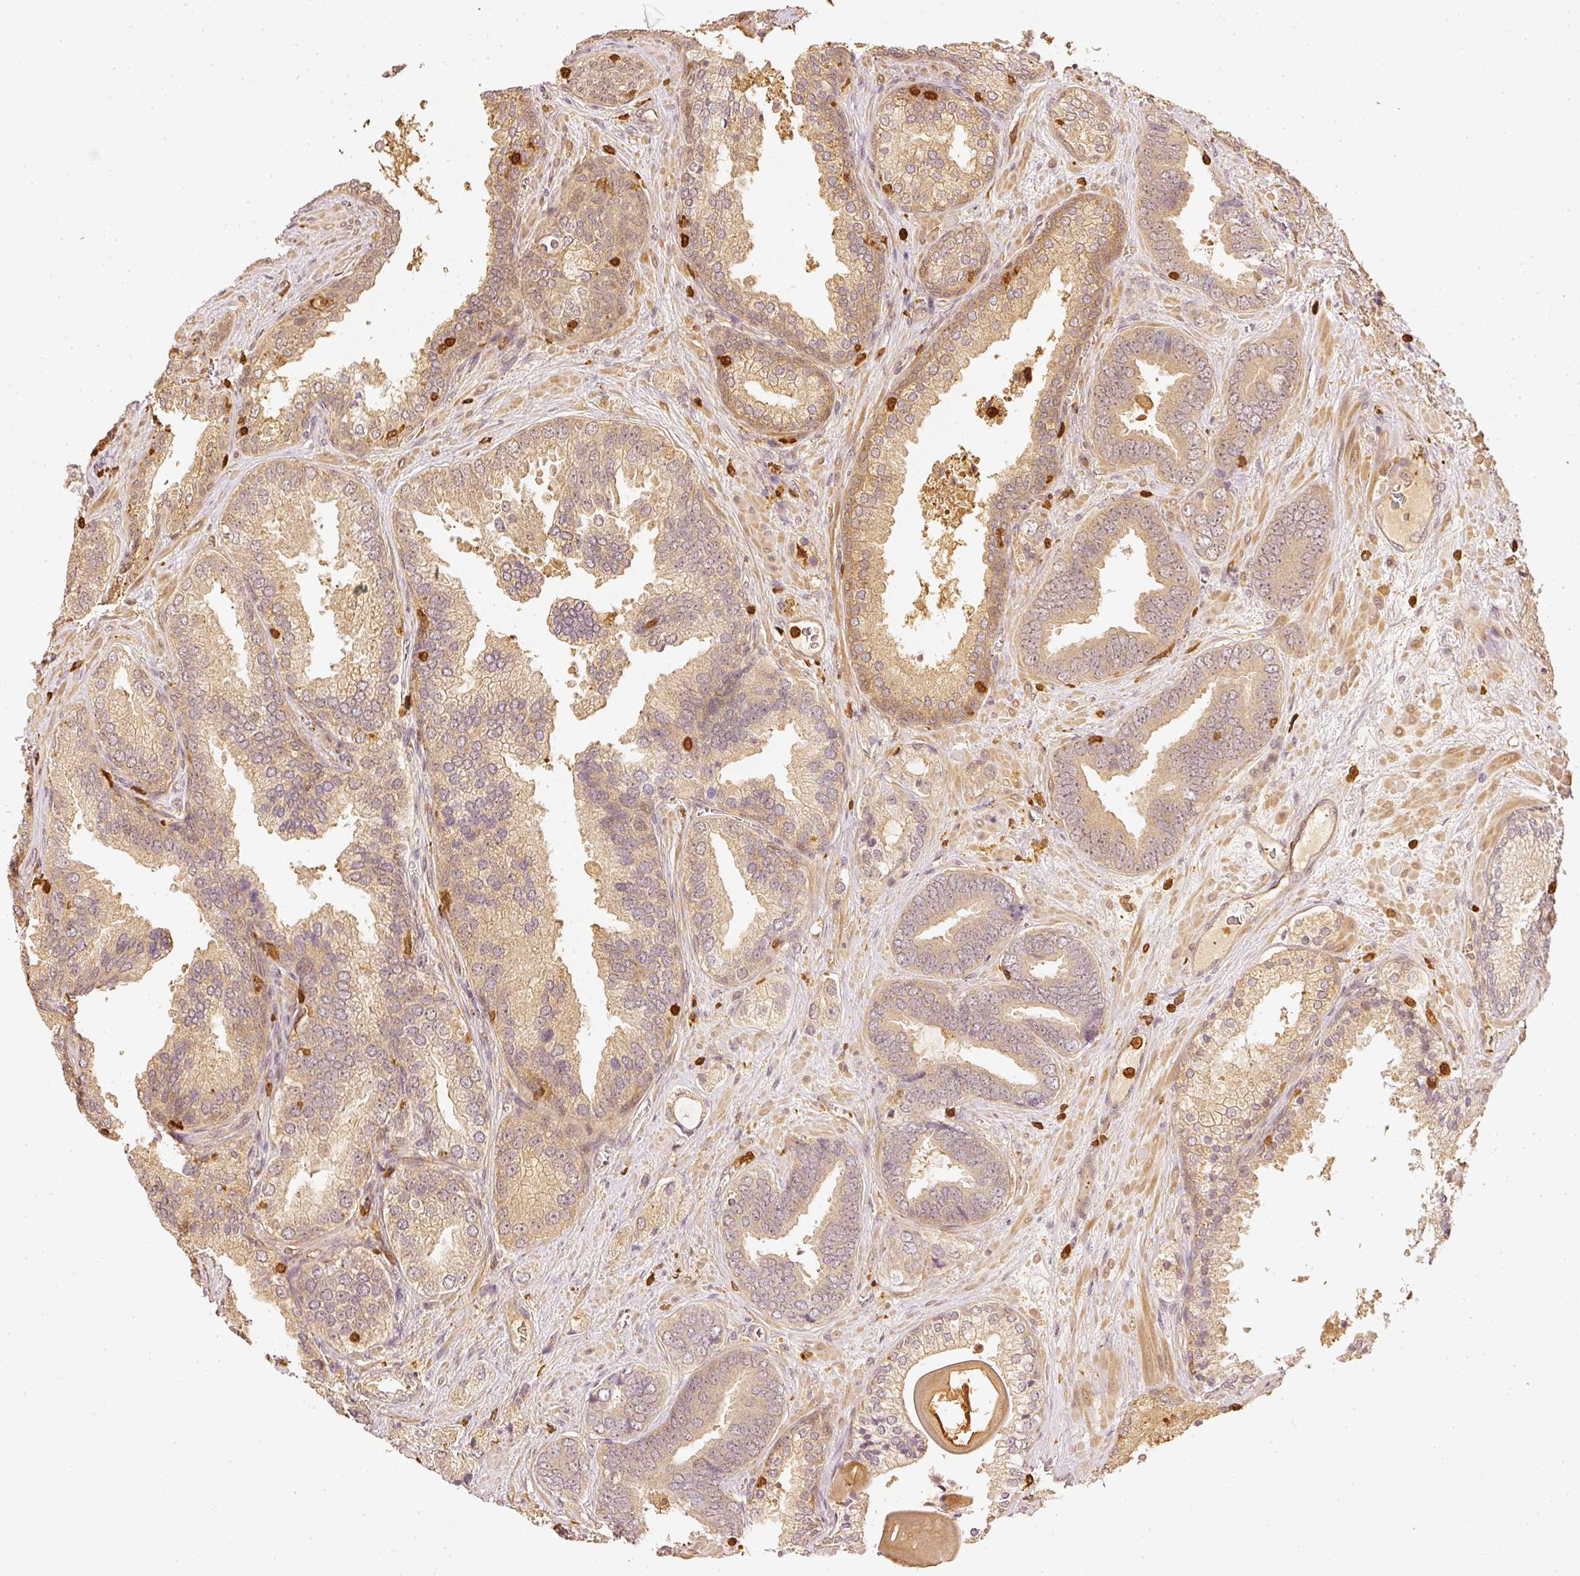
{"staining": {"intensity": "moderate", "quantity": ">75%", "location": "cytoplasmic/membranous"}, "tissue": "prostate cancer", "cell_type": "Tumor cells", "image_type": "cancer", "snomed": [{"axis": "morphology", "description": "Adenocarcinoma, High grade"}, {"axis": "topography", "description": "Prostate"}], "caption": "DAB immunohistochemical staining of prostate adenocarcinoma (high-grade) demonstrates moderate cytoplasmic/membranous protein staining in about >75% of tumor cells.", "gene": "PFN1", "patient": {"sex": "male", "age": 63}}